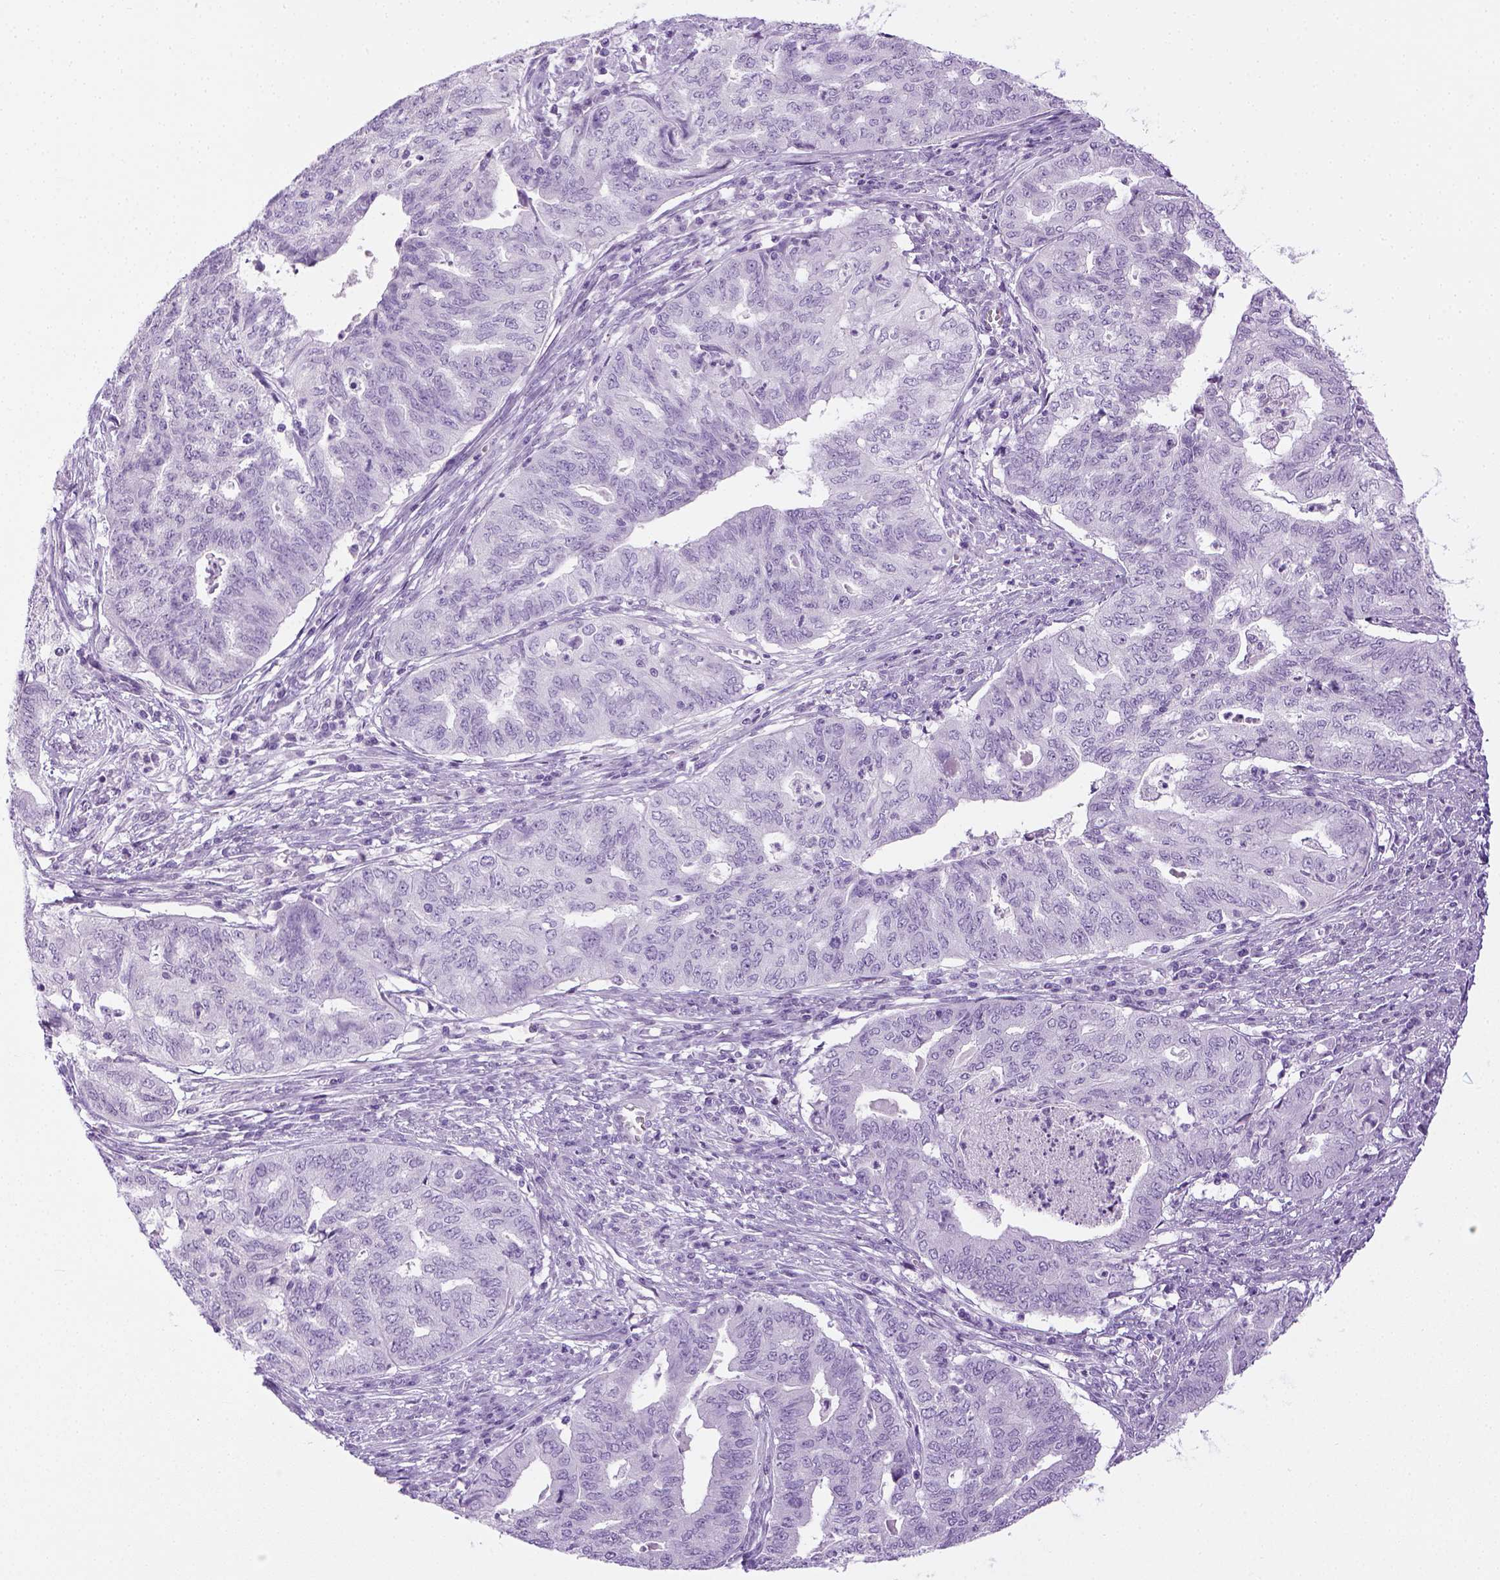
{"staining": {"intensity": "negative", "quantity": "none", "location": "none"}, "tissue": "endometrial cancer", "cell_type": "Tumor cells", "image_type": "cancer", "snomed": [{"axis": "morphology", "description": "Adenocarcinoma, NOS"}, {"axis": "topography", "description": "Endometrium"}], "caption": "High power microscopy image of an immunohistochemistry (IHC) histopathology image of endometrial adenocarcinoma, revealing no significant positivity in tumor cells. (Immunohistochemistry (ihc), brightfield microscopy, high magnification).", "gene": "LGSN", "patient": {"sex": "female", "age": 79}}